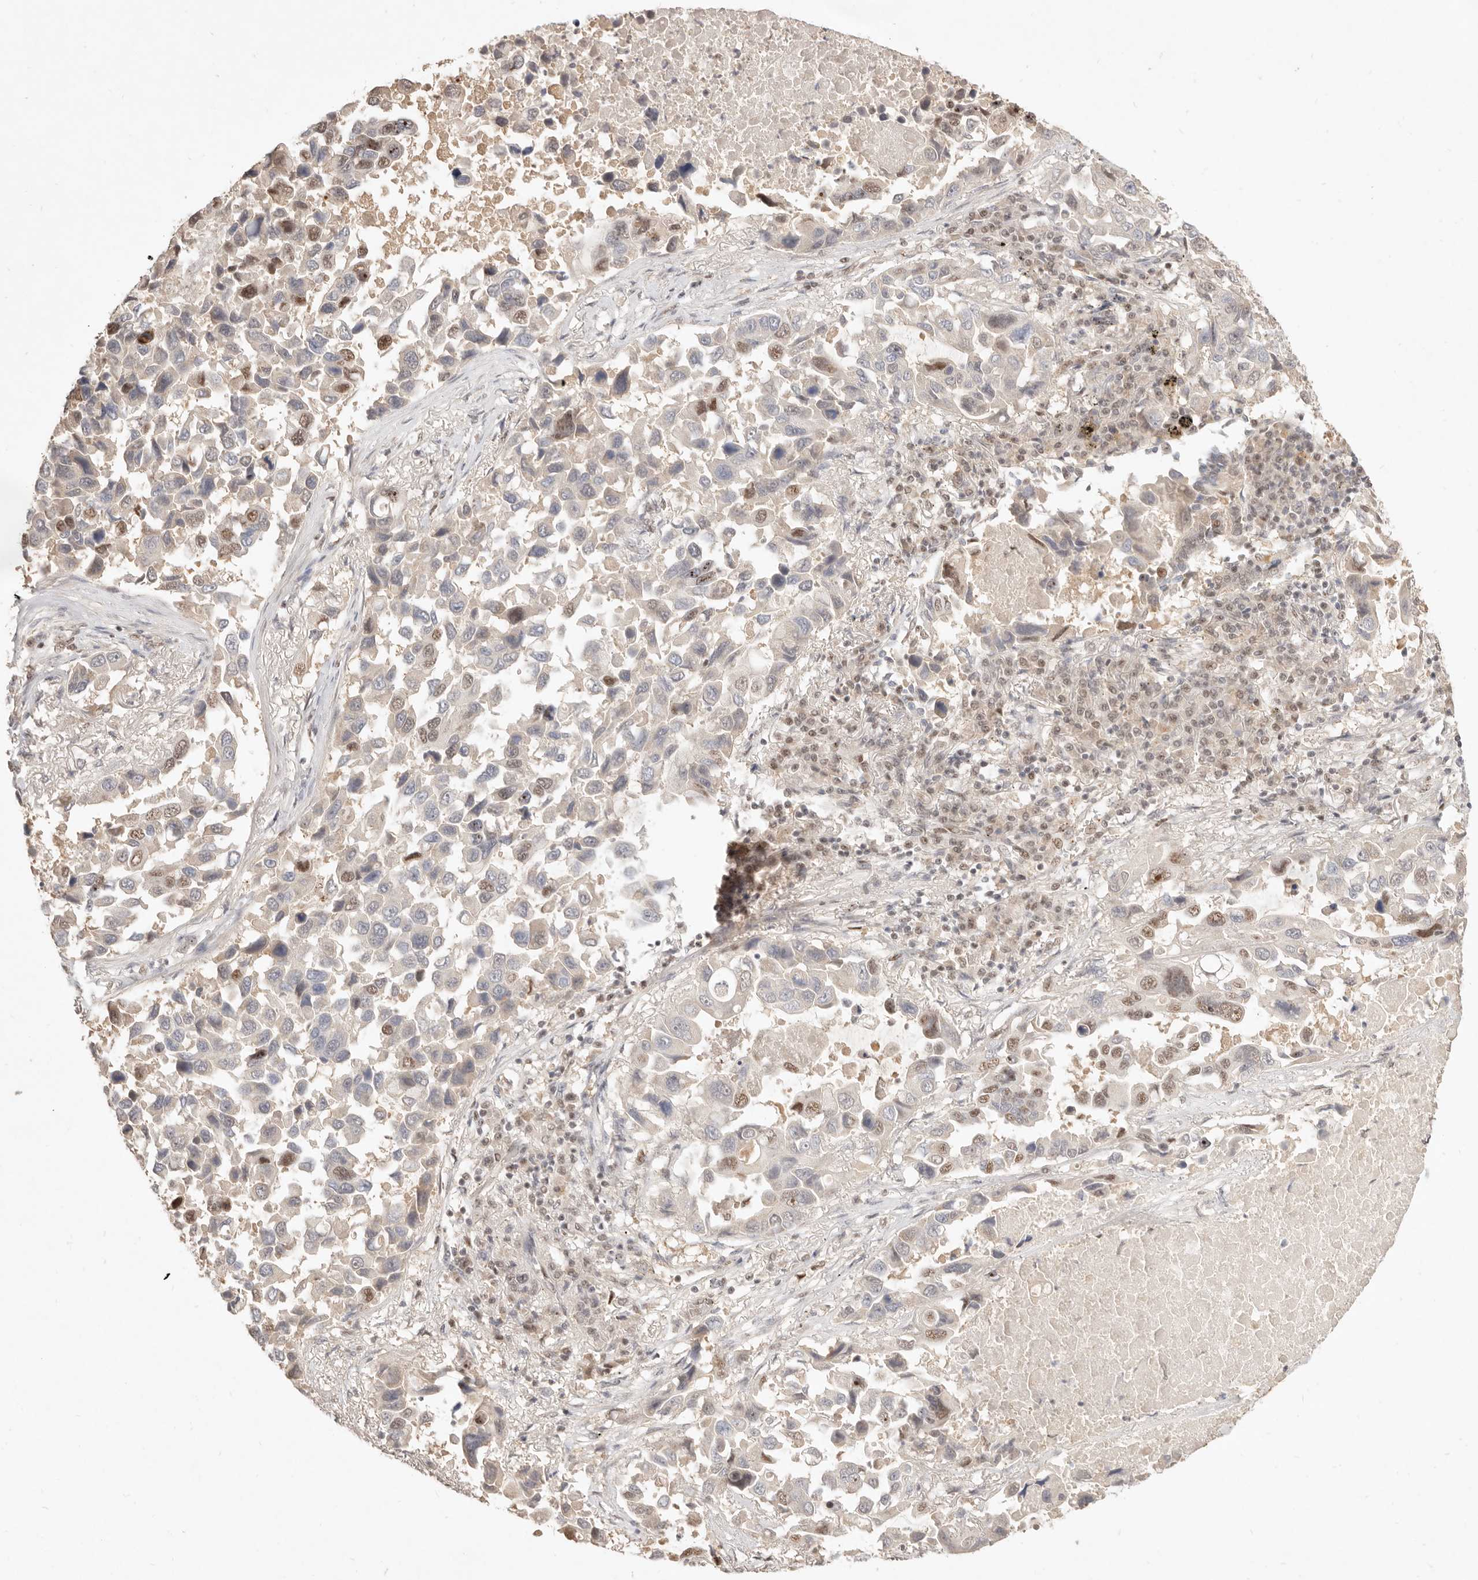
{"staining": {"intensity": "moderate", "quantity": "25%-75%", "location": "nuclear"}, "tissue": "lung cancer", "cell_type": "Tumor cells", "image_type": "cancer", "snomed": [{"axis": "morphology", "description": "Adenocarcinoma, NOS"}, {"axis": "topography", "description": "Lung"}], "caption": "About 25%-75% of tumor cells in lung adenocarcinoma exhibit moderate nuclear protein staining as visualized by brown immunohistochemical staining.", "gene": "MEP1A", "patient": {"sex": "male", "age": 64}}